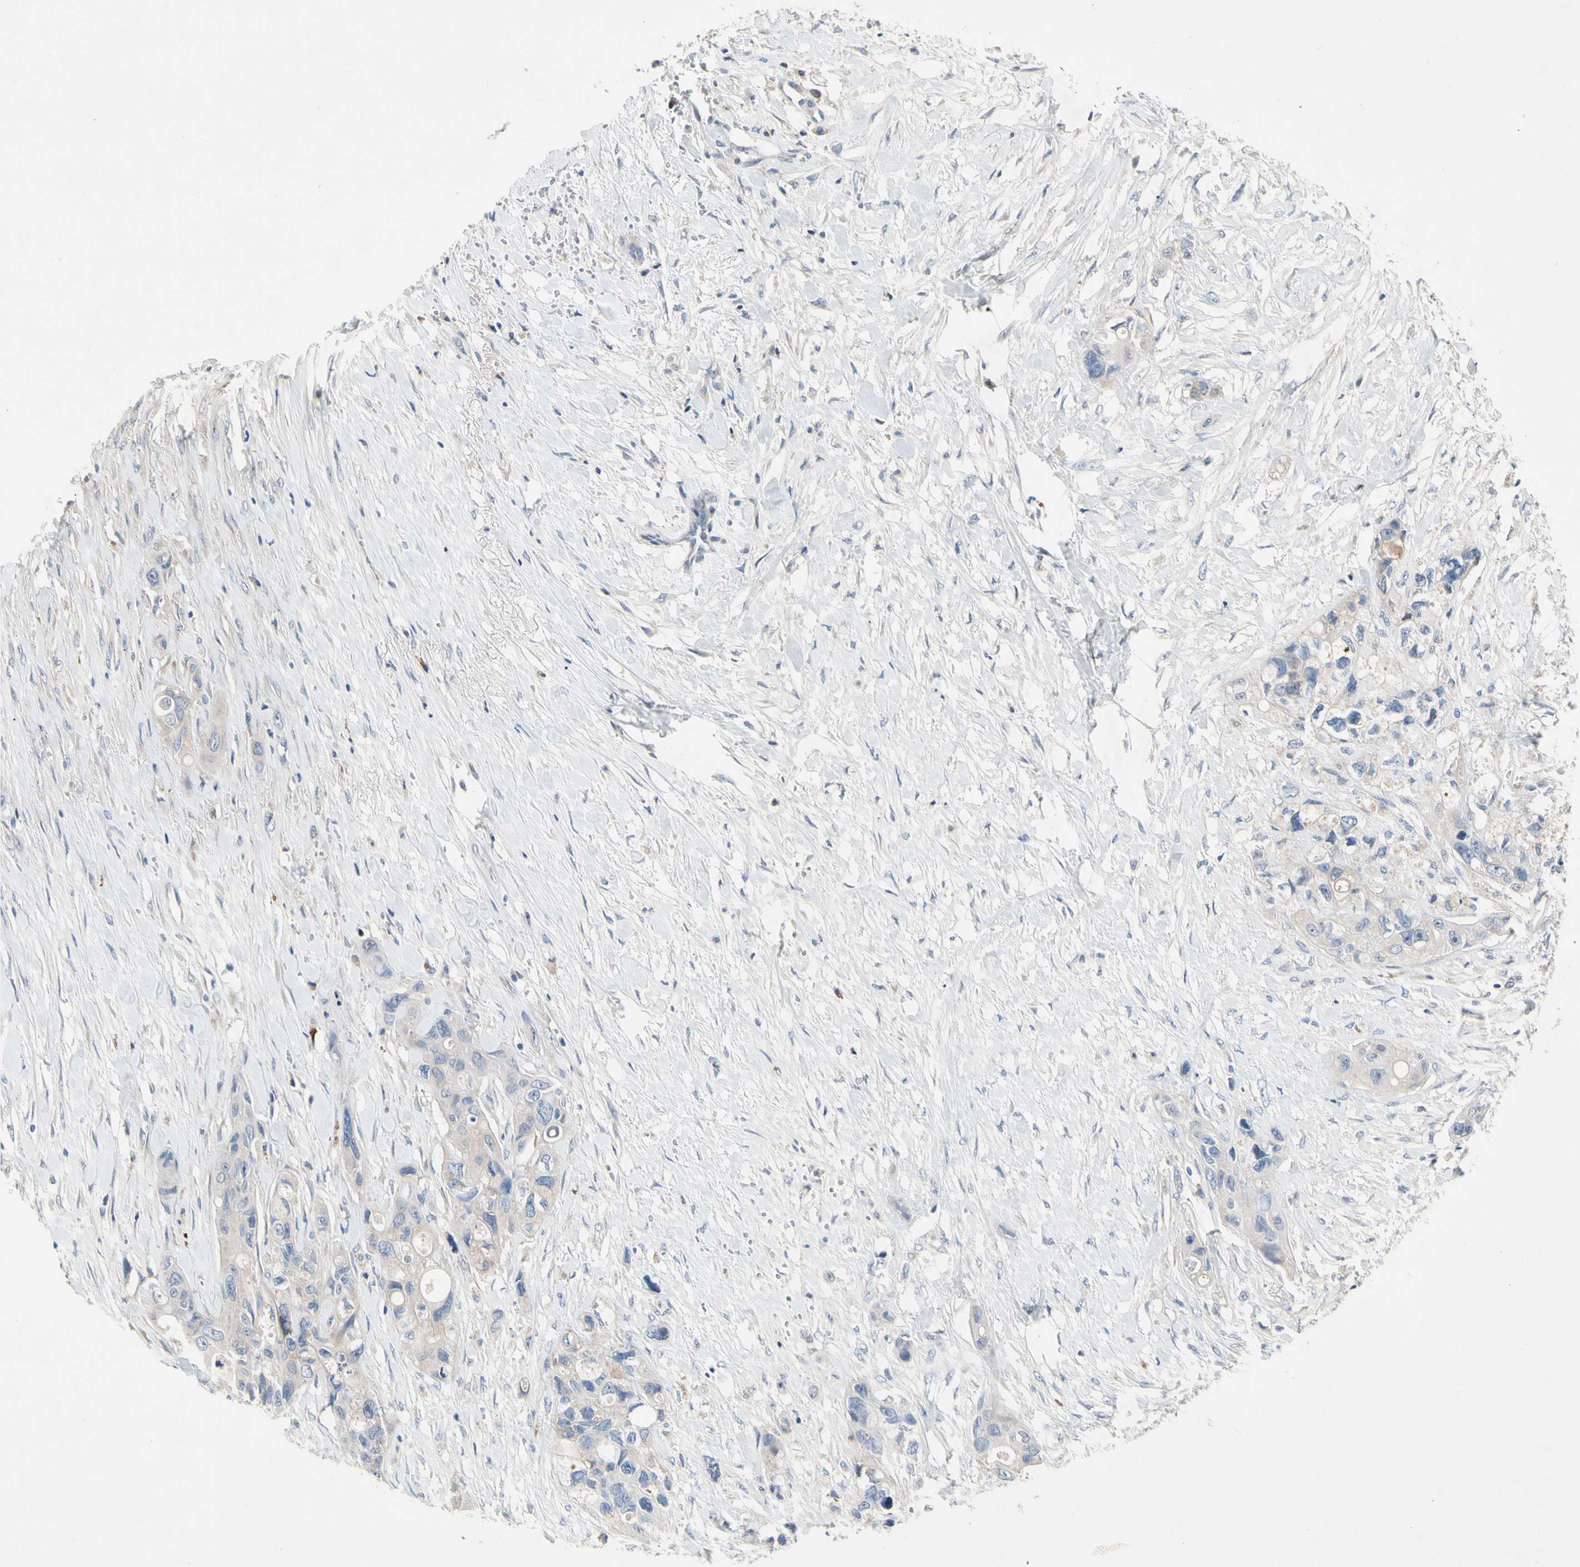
{"staining": {"intensity": "negative", "quantity": "none", "location": "none"}, "tissue": "colorectal cancer", "cell_type": "Tumor cells", "image_type": "cancer", "snomed": [{"axis": "morphology", "description": "Adenocarcinoma, NOS"}, {"axis": "topography", "description": "Colon"}], "caption": "Immunohistochemical staining of human adenocarcinoma (colorectal) displays no significant staining in tumor cells.", "gene": "GAS6", "patient": {"sex": "female", "age": 57}}